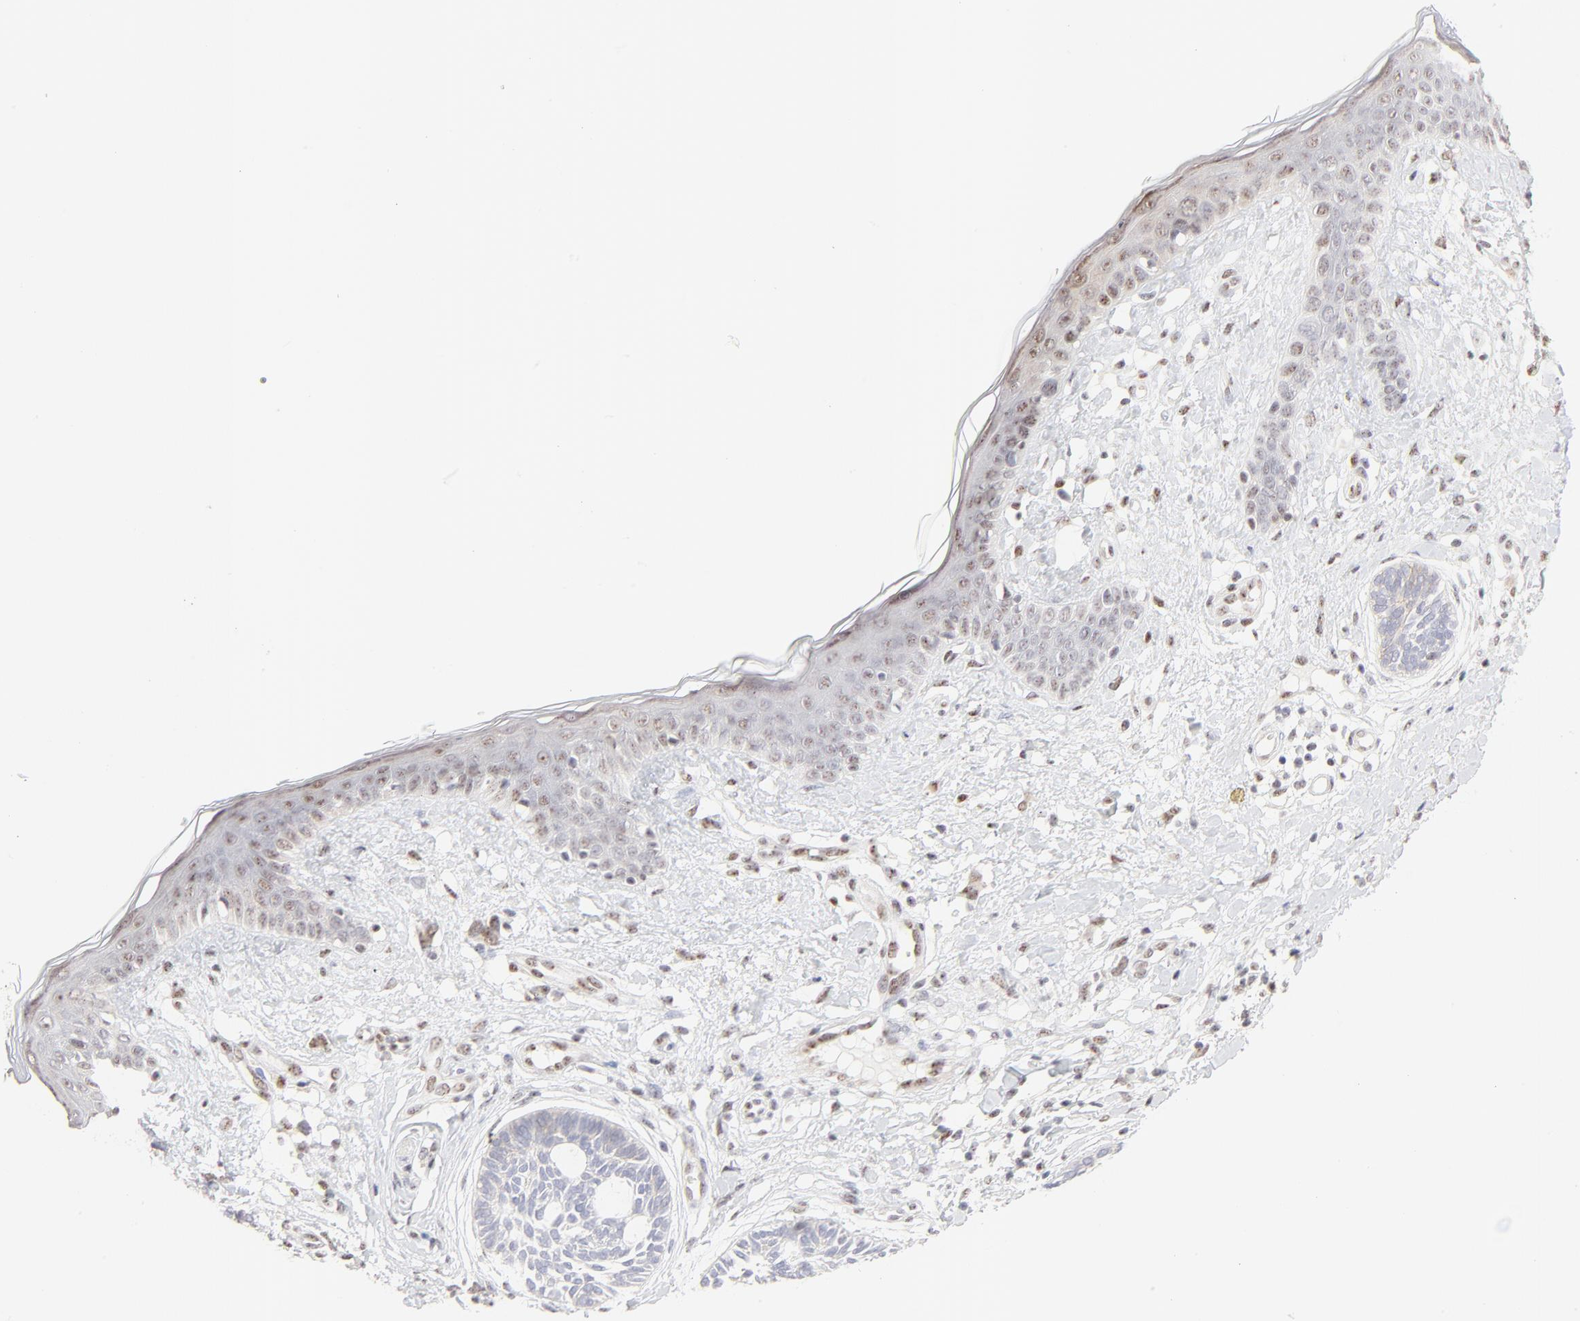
{"staining": {"intensity": "negative", "quantity": "none", "location": "none"}, "tissue": "skin cancer", "cell_type": "Tumor cells", "image_type": "cancer", "snomed": [{"axis": "morphology", "description": "Normal tissue, NOS"}, {"axis": "morphology", "description": "Basal cell carcinoma"}, {"axis": "topography", "description": "Skin"}], "caption": "Photomicrograph shows no significant protein positivity in tumor cells of skin cancer.", "gene": "NFIL3", "patient": {"sex": "male", "age": 63}}